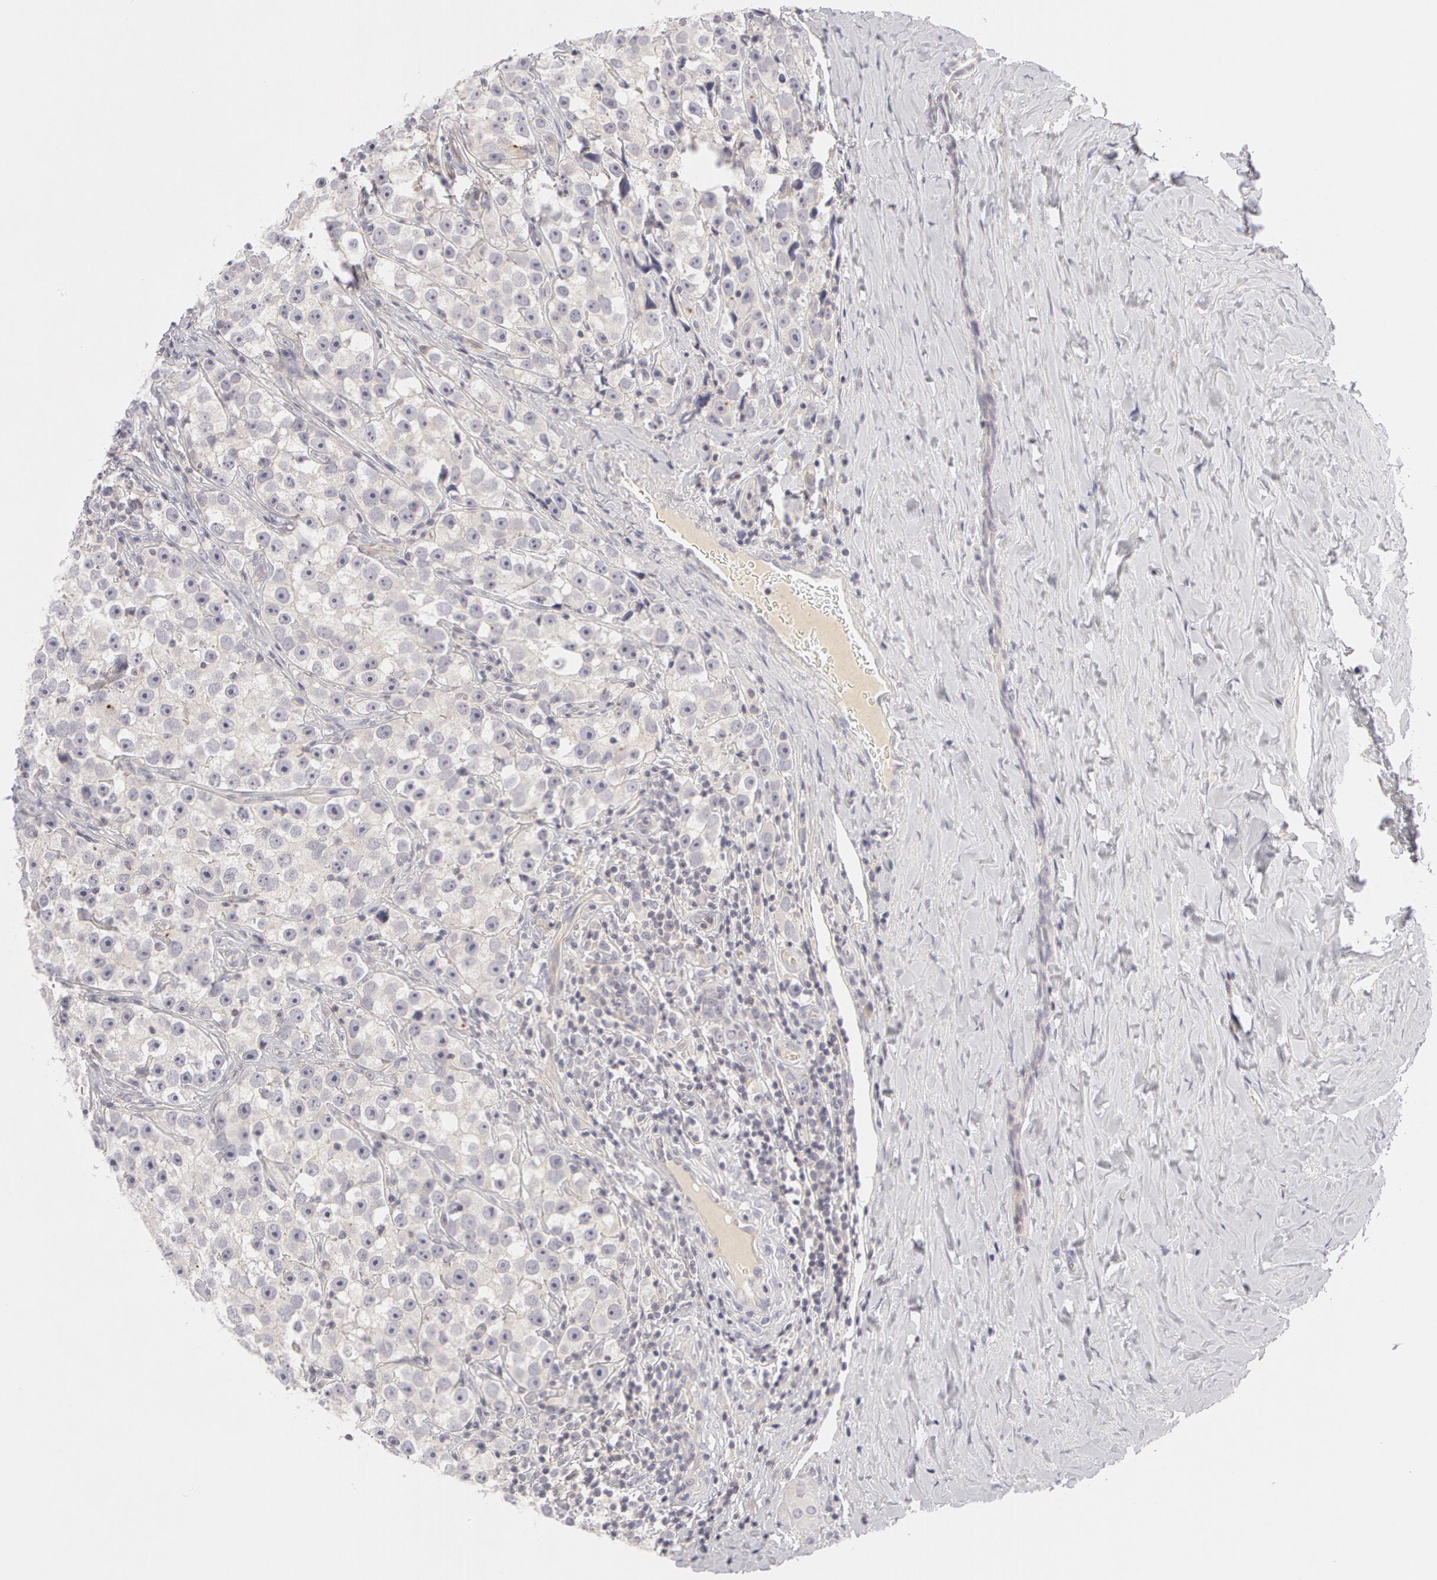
{"staining": {"intensity": "negative", "quantity": "none", "location": "none"}, "tissue": "testis cancer", "cell_type": "Tumor cells", "image_type": "cancer", "snomed": [{"axis": "morphology", "description": "Seminoma, NOS"}, {"axis": "topography", "description": "Testis"}], "caption": "IHC of testis seminoma demonstrates no positivity in tumor cells.", "gene": "ABCB1", "patient": {"sex": "male", "age": 32}}